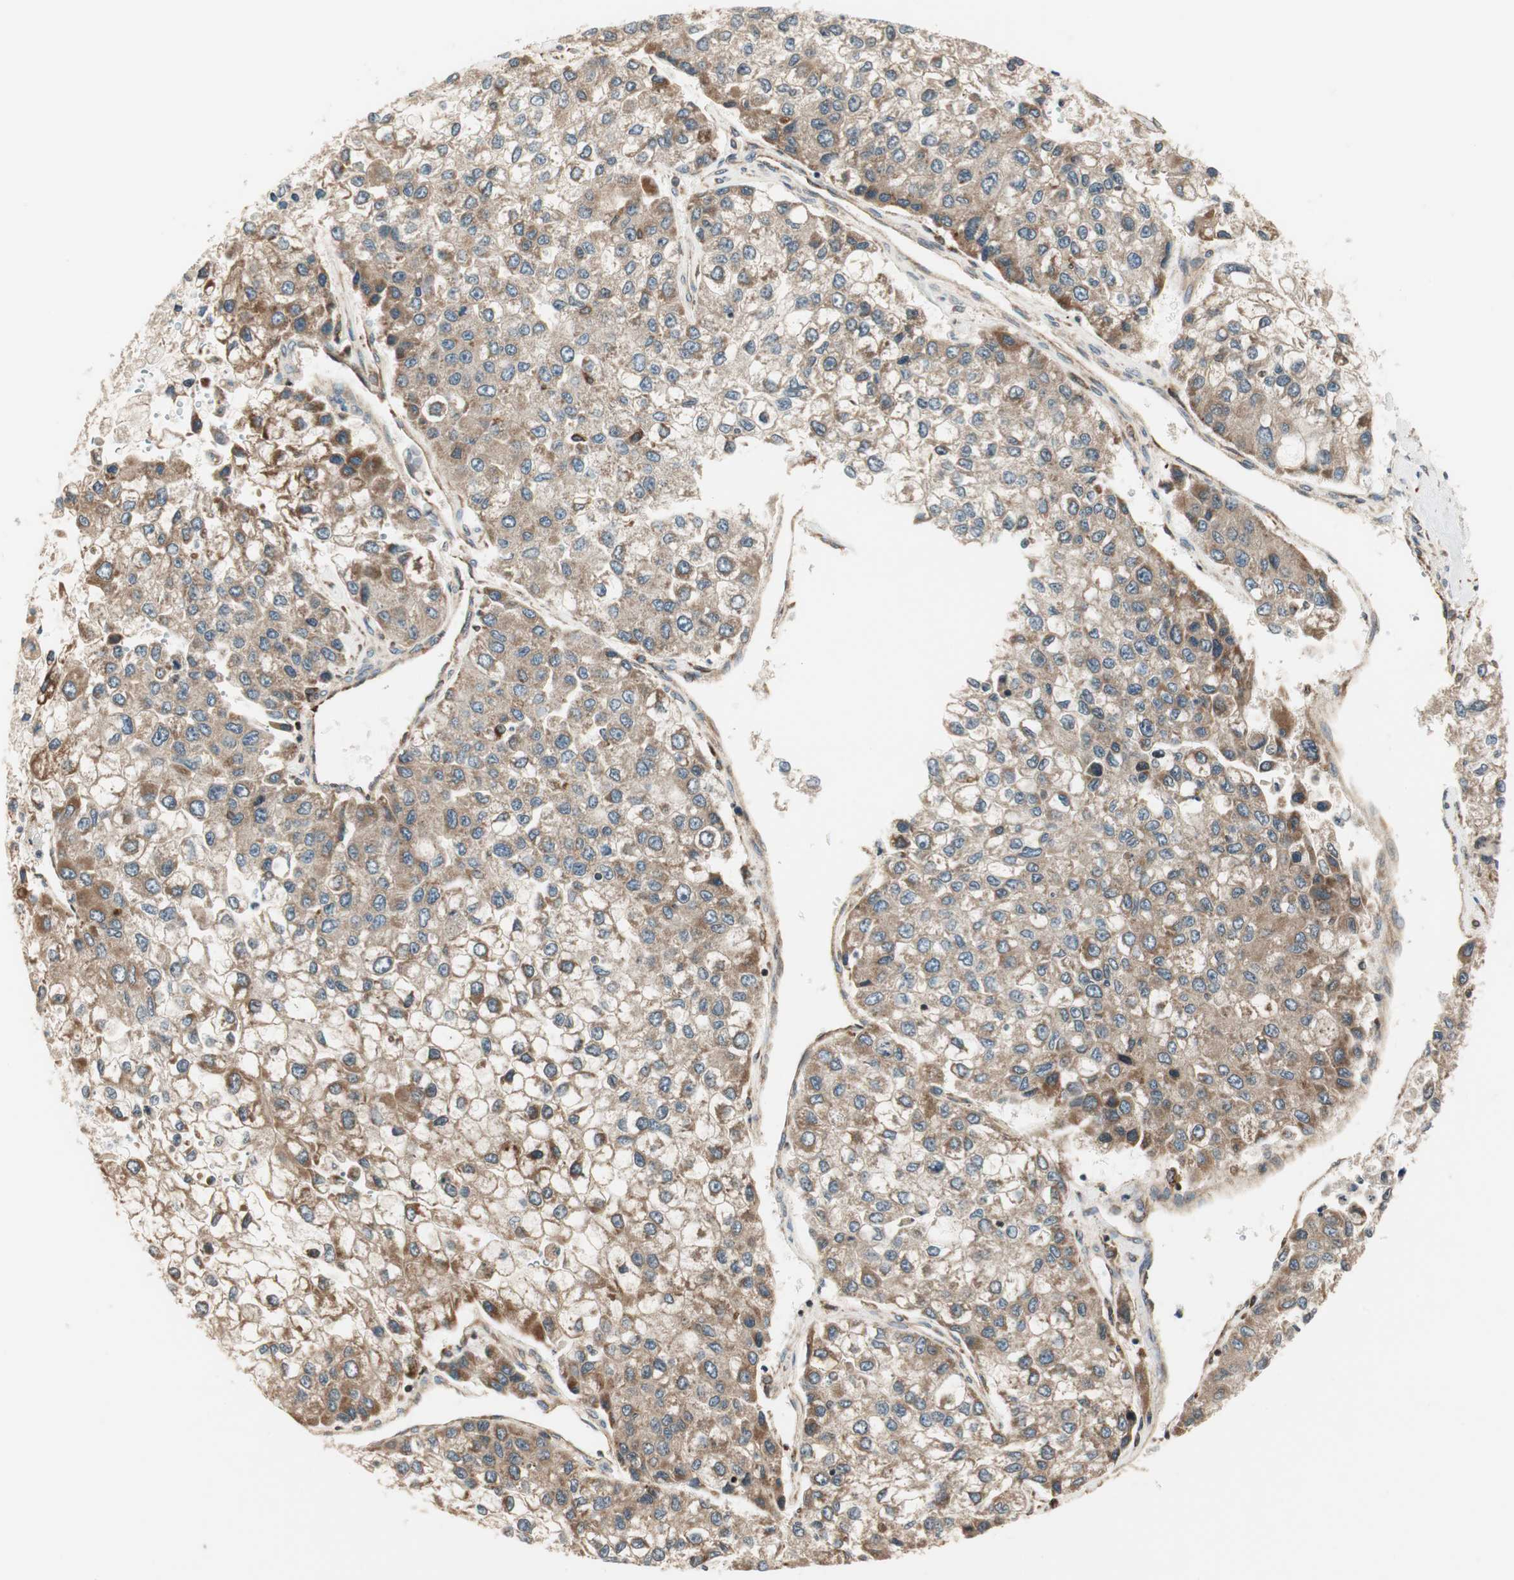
{"staining": {"intensity": "moderate", "quantity": ">75%", "location": "cytoplasmic/membranous"}, "tissue": "liver cancer", "cell_type": "Tumor cells", "image_type": "cancer", "snomed": [{"axis": "morphology", "description": "Carcinoma, Hepatocellular, NOS"}, {"axis": "topography", "description": "Liver"}], "caption": "Immunohistochemistry (IHC) photomicrograph of neoplastic tissue: liver cancer stained using immunohistochemistry (IHC) displays medium levels of moderate protein expression localized specifically in the cytoplasmic/membranous of tumor cells, appearing as a cytoplasmic/membranous brown color.", "gene": "CTTNBP2NL", "patient": {"sex": "female", "age": 66}}